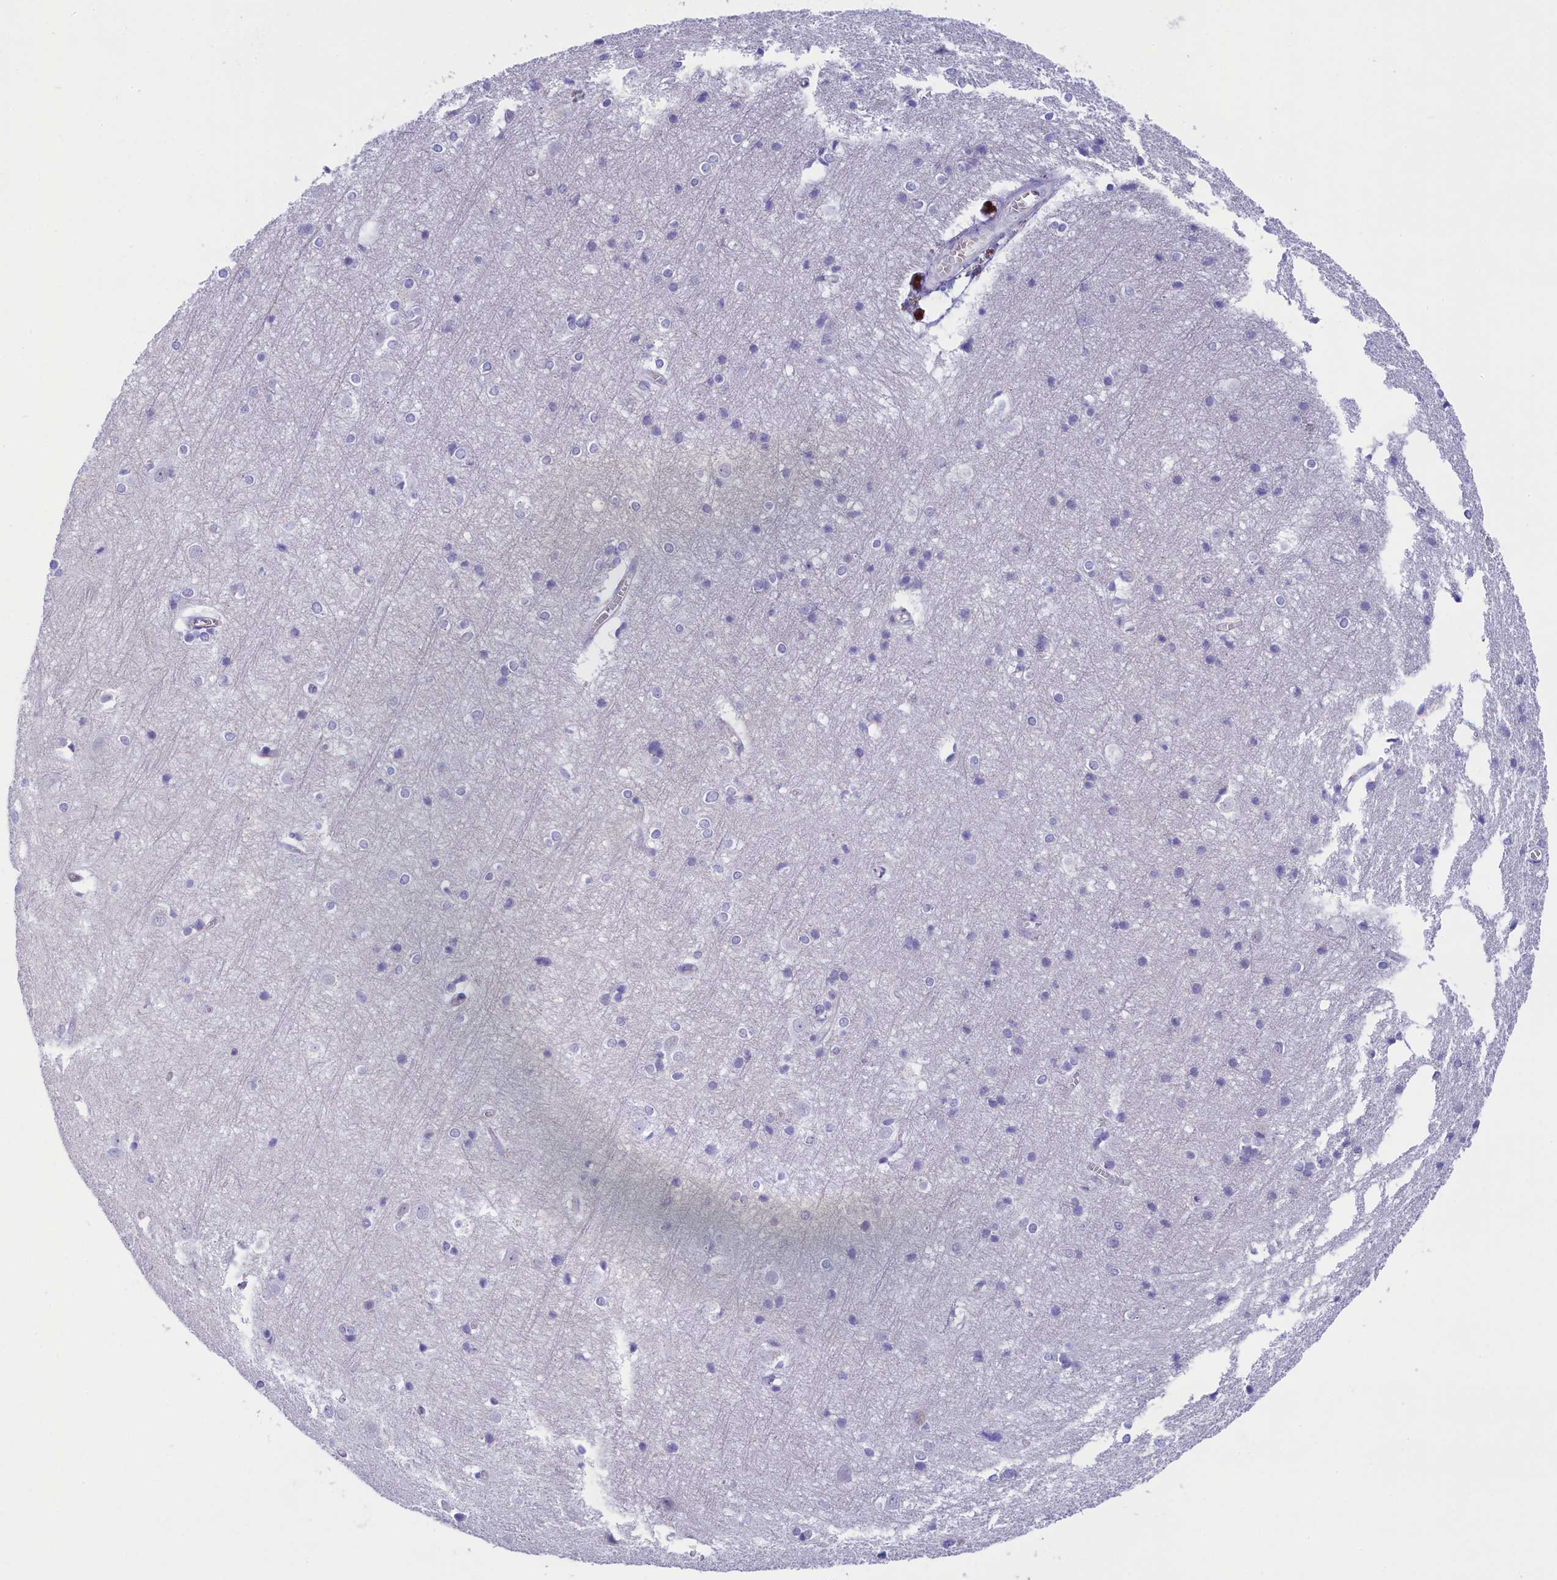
{"staining": {"intensity": "negative", "quantity": "none", "location": "none"}, "tissue": "cerebral cortex", "cell_type": "Endothelial cells", "image_type": "normal", "snomed": [{"axis": "morphology", "description": "Normal tissue, NOS"}, {"axis": "topography", "description": "Cerebral cortex"}], "caption": "The immunohistochemistry (IHC) photomicrograph has no significant expression in endothelial cells of cerebral cortex. The staining is performed using DAB brown chromogen with nuclei counter-stained in using hematoxylin.", "gene": "TACSTD2", "patient": {"sex": "male", "age": 54}}